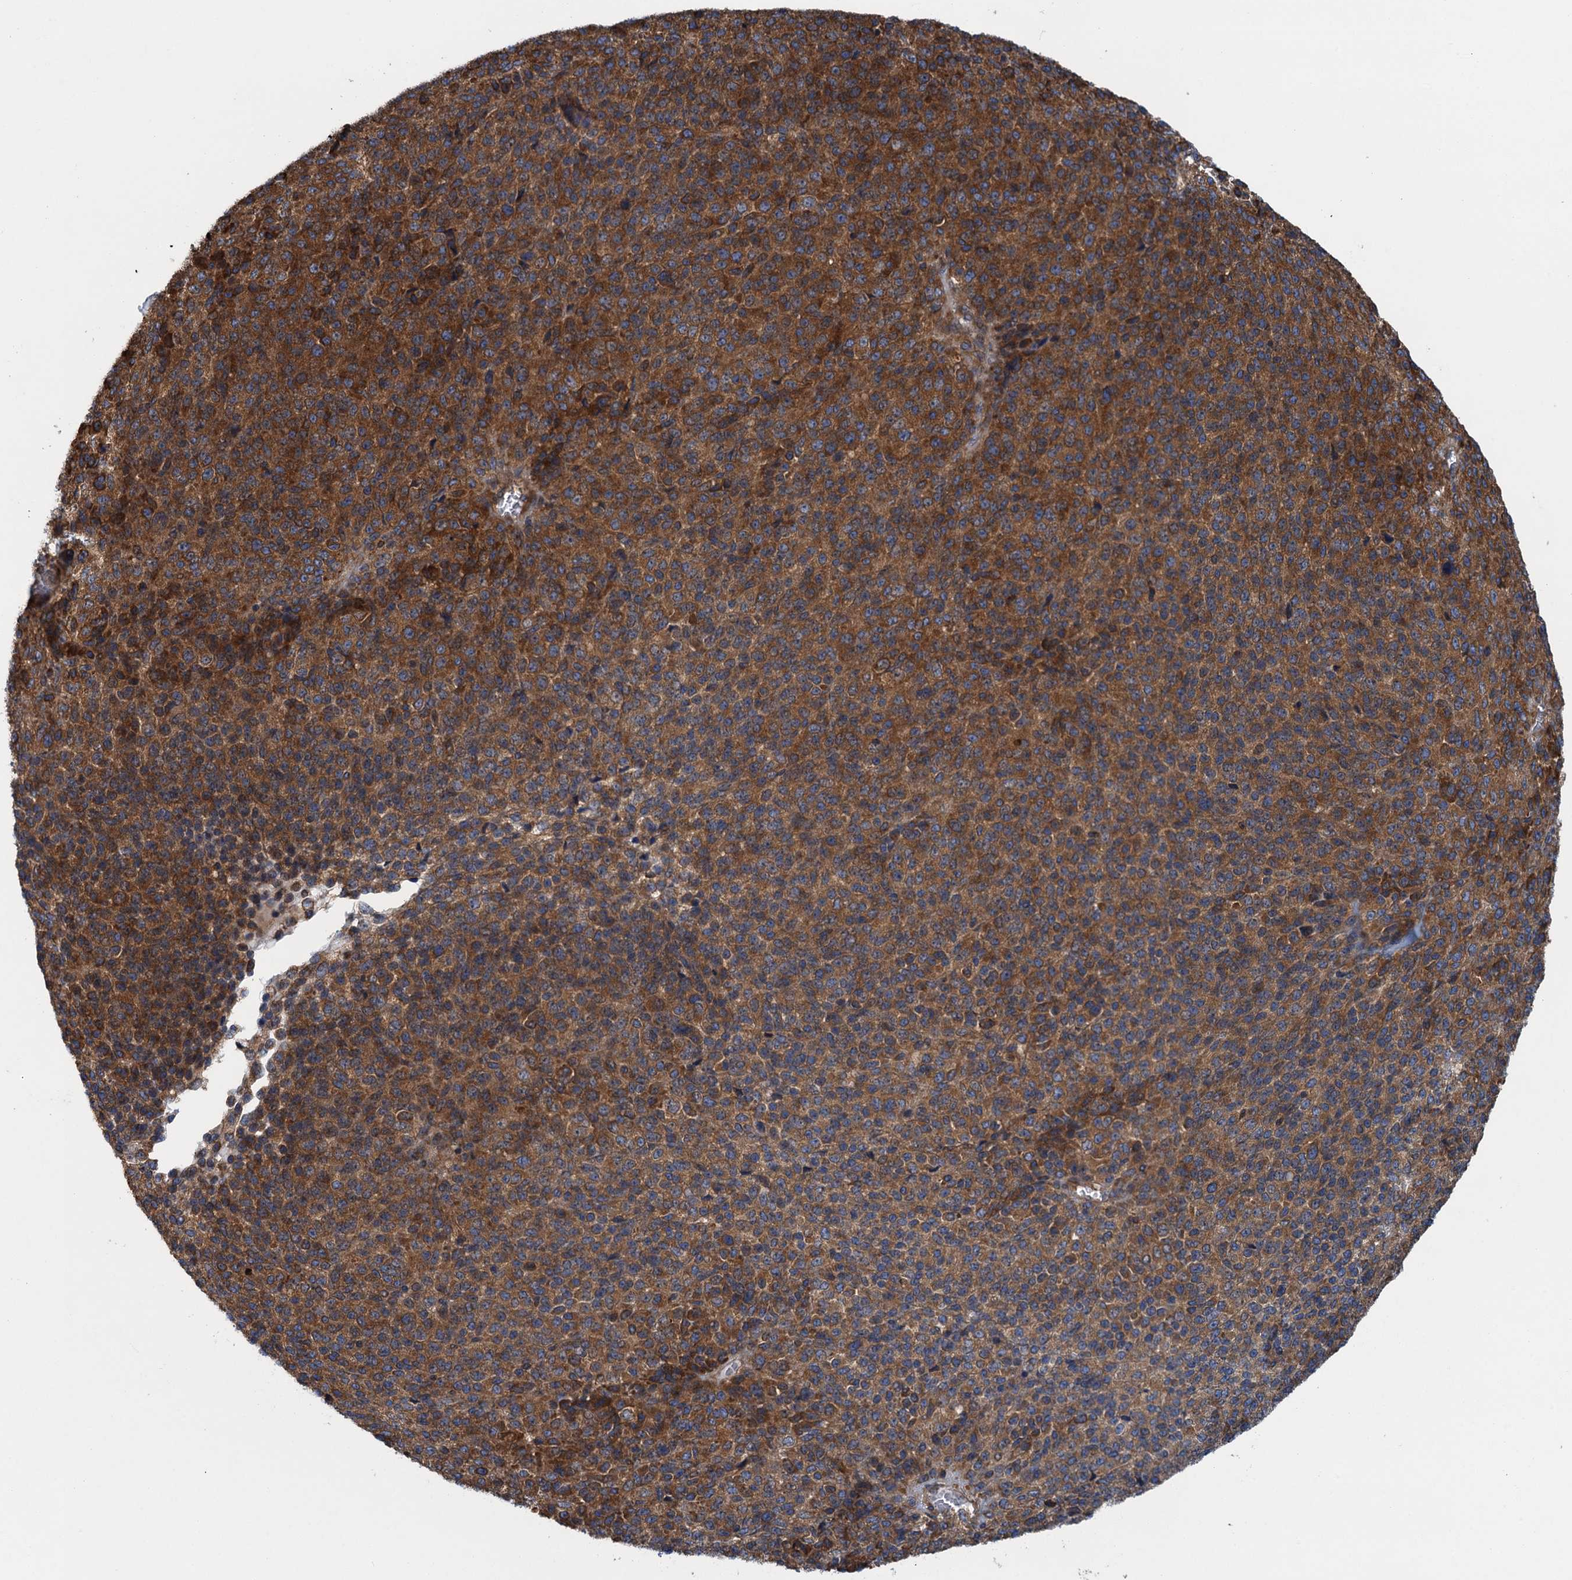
{"staining": {"intensity": "strong", "quantity": ">75%", "location": "cytoplasmic/membranous"}, "tissue": "melanoma", "cell_type": "Tumor cells", "image_type": "cancer", "snomed": [{"axis": "morphology", "description": "Malignant melanoma, Metastatic site"}, {"axis": "topography", "description": "Brain"}], "caption": "Human melanoma stained for a protein (brown) demonstrates strong cytoplasmic/membranous positive positivity in about >75% of tumor cells.", "gene": "MDM1", "patient": {"sex": "female", "age": 56}}